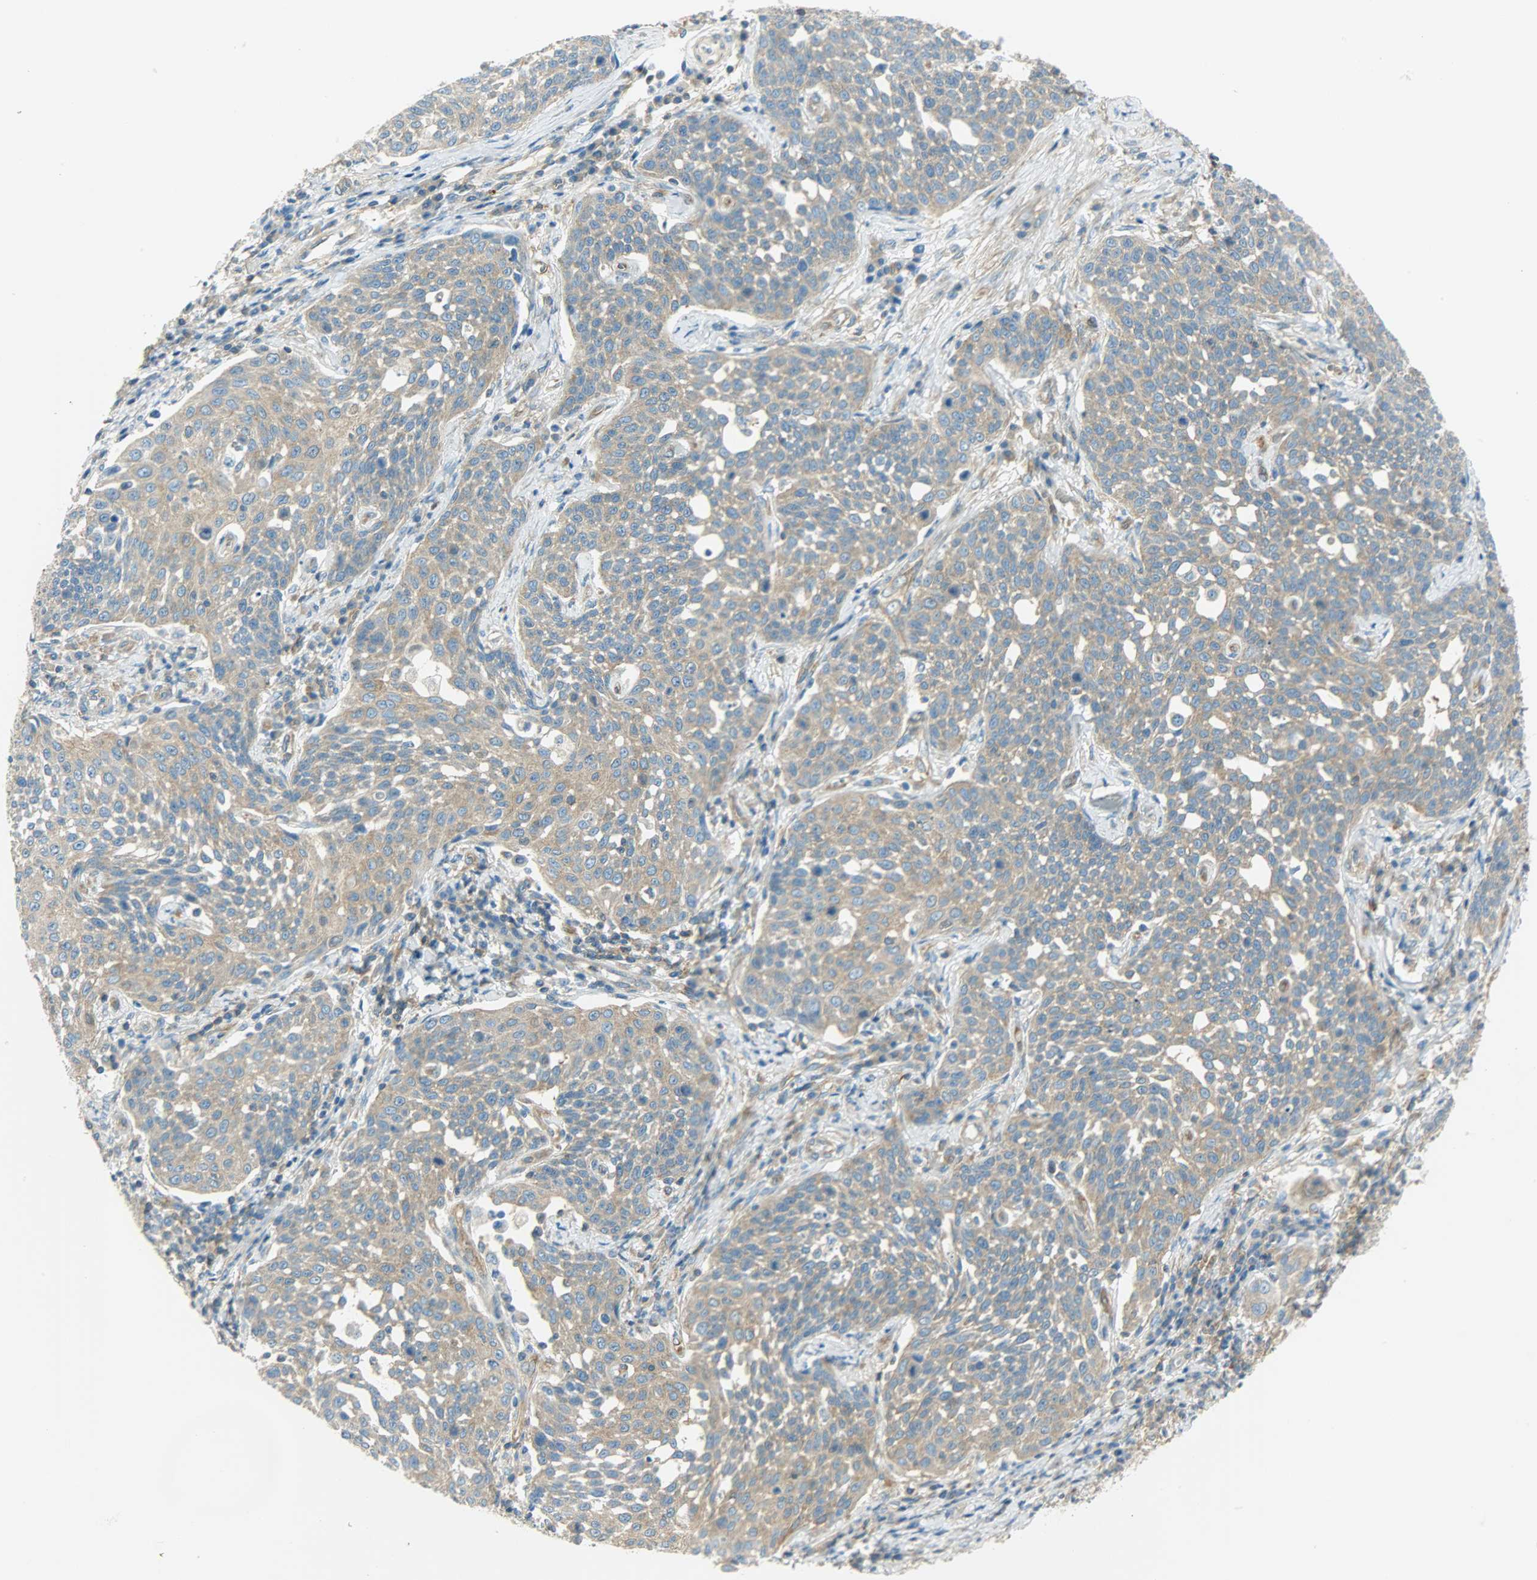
{"staining": {"intensity": "weak", "quantity": ">75%", "location": "cytoplasmic/membranous"}, "tissue": "cervical cancer", "cell_type": "Tumor cells", "image_type": "cancer", "snomed": [{"axis": "morphology", "description": "Squamous cell carcinoma, NOS"}, {"axis": "topography", "description": "Cervix"}], "caption": "This micrograph demonstrates immunohistochemistry (IHC) staining of cervical cancer, with low weak cytoplasmic/membranous expression in approximately >75% of tumor cells.", "gene": "TSC22D2", "patient": {"sex": "female", "age": 34}}